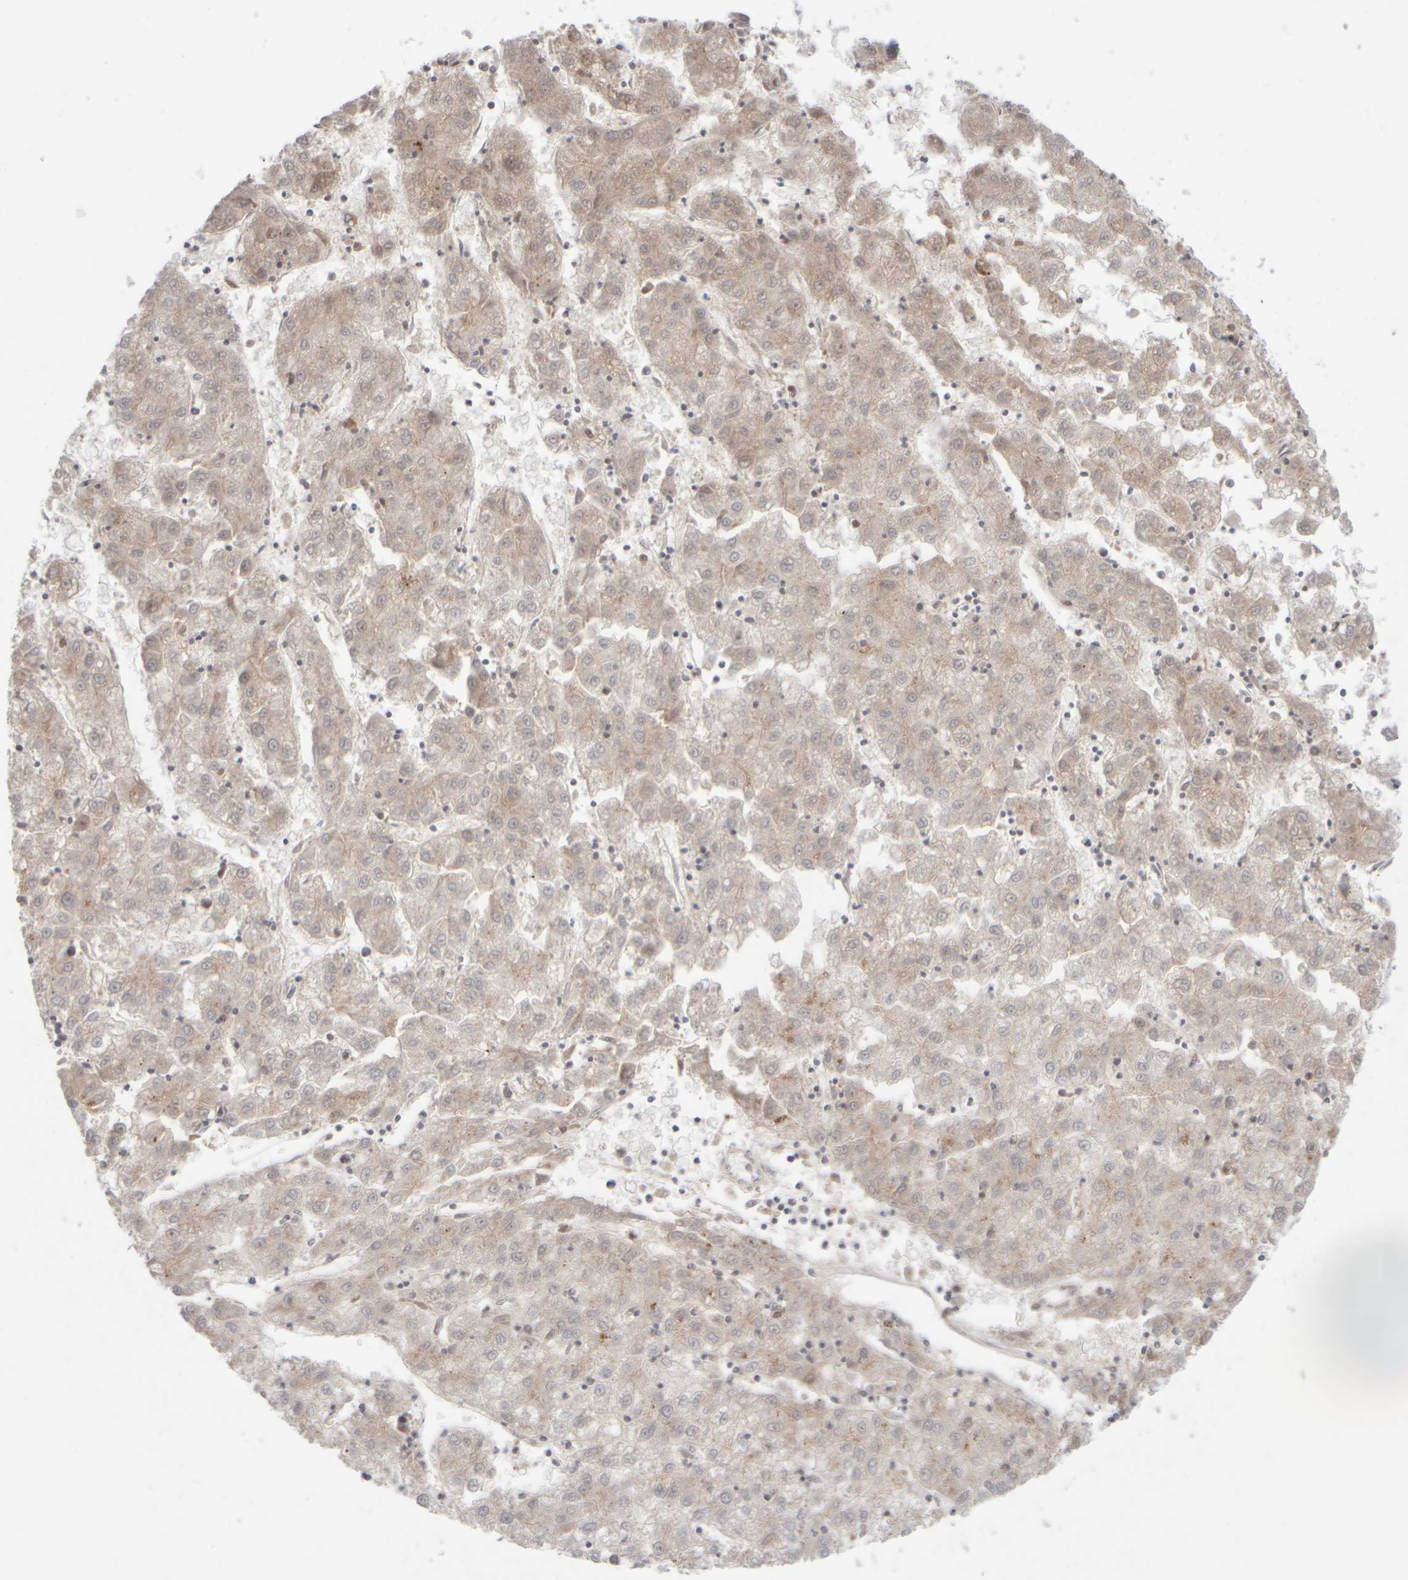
{"staining": {"intensity": "weak", "quantity": "25%-75%", "location": "cytoplasmic/membranous"}, "tissue": "liver cancer", "cell_type": "Tumor cells", "image_type": "cancer", "snomed": [{"axis": "morphology", "description": "Carcinoma, Hepatocellular, NOS"}, {"axis": "topography", "description": "Liver"}], "caption": "A photomicrograph of liver cancer (hepatocellular carcinoma) stained for a protein demonstrates weak cytoplasmic/membranous brown staining in tumor cells. Nuclei are stained in blue.", "gene": "GCN1", "patient": {"sex": "male", "age": 72}}